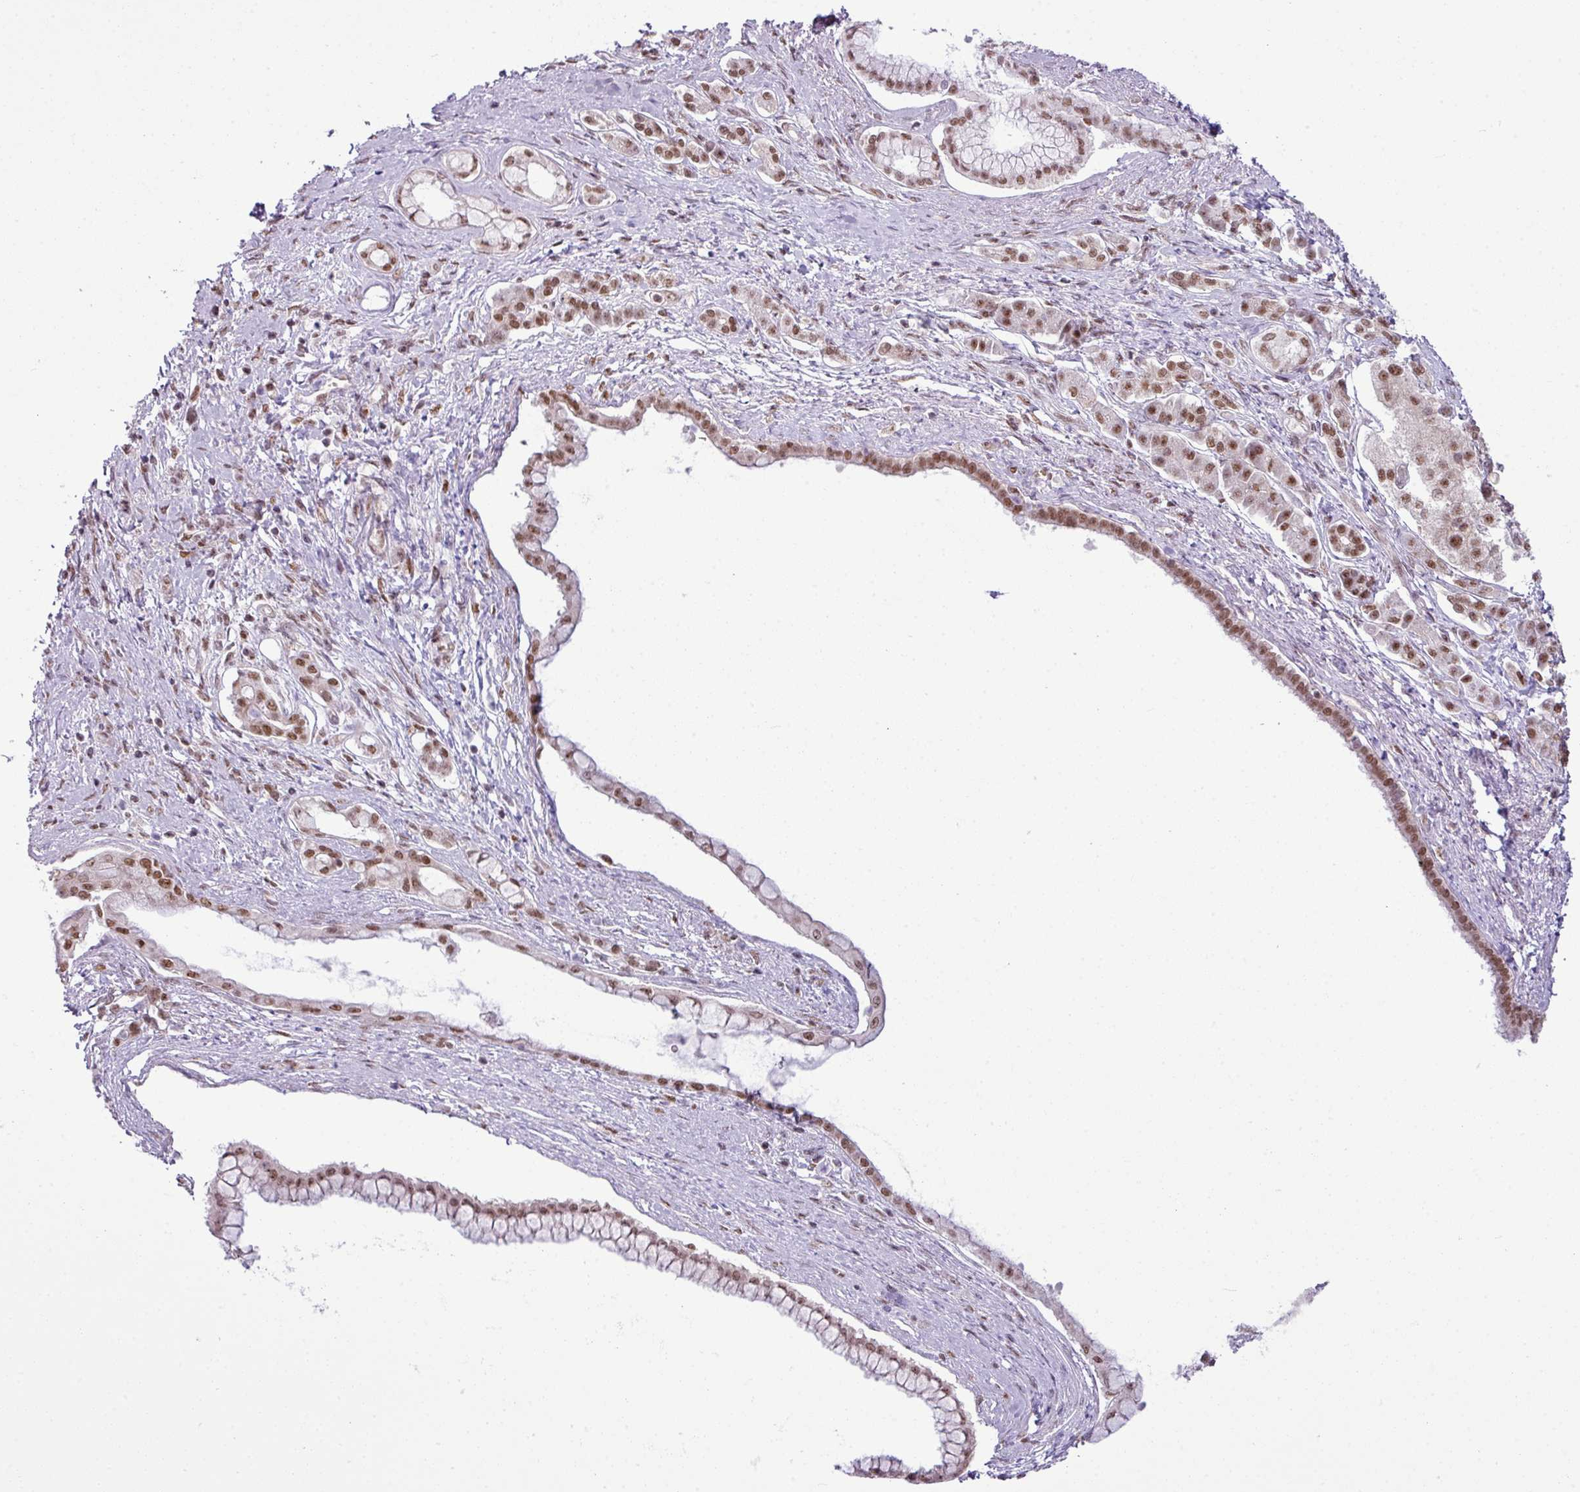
{"staining": {"intensity": "moderate", "quantity": ">75%", "location": "nuclear"}, "tissue": "pancreatic cancer", "cell_type": "Tumor cells", "image_type": "cancer", "snomed": [{"axis": "morphology", "description": "Adenocarcinoma, NOS"}, {"axis": "topography", "description": "Pancreas"}], "caption": "Immunohistochemistry (DAB) staining of pancreatic cancer exhibits moderate nuclear protein expression in about >75% of tumor cells. The staining is performed using DAB brown chromogen to label protein expression. The nuclei are counter-stained blue using hematoxylin.", "gene": "ARL6IP4", "patient": {"sex": "male", "age": 70}}